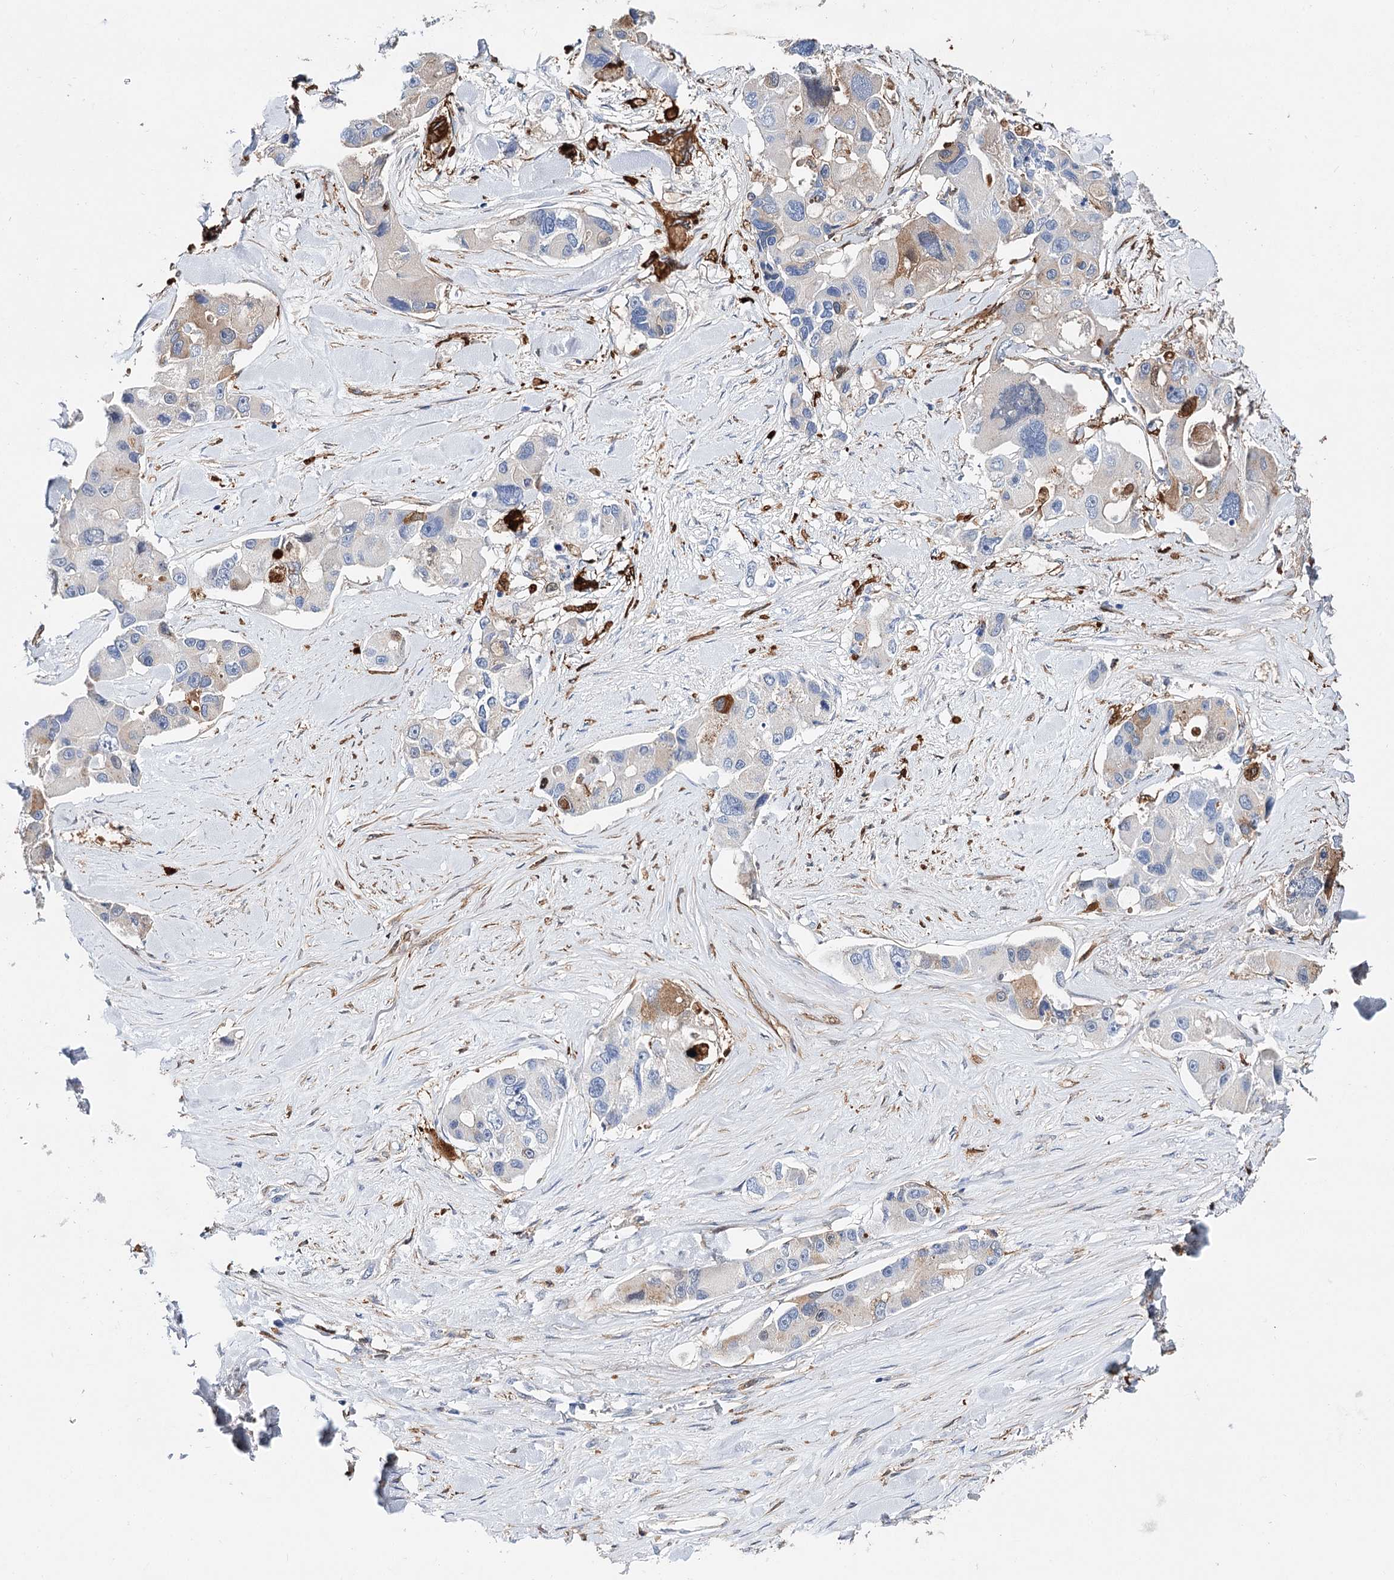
{"staining": {"intensity": "strong", "quantity": "<25%", "location": "cytoplasmic/membranous"}, "tissue": "lung cancer", "cell_type": "Tumor cells", "image_type": "cancer", "snomed": [{"axis": "morphology", "description": "Adenocarcinoma, NOS"}, {"axis": "topography", "description": "Lung"}], "caption": "A histopathology image of adenocarcinoma (lung) stained for a protein demonstrates strong cytoplasmic/membranous brown staining in tumor cells.", "gene": "CFAP46", "patient": {"sex": "female", "age": 54}}